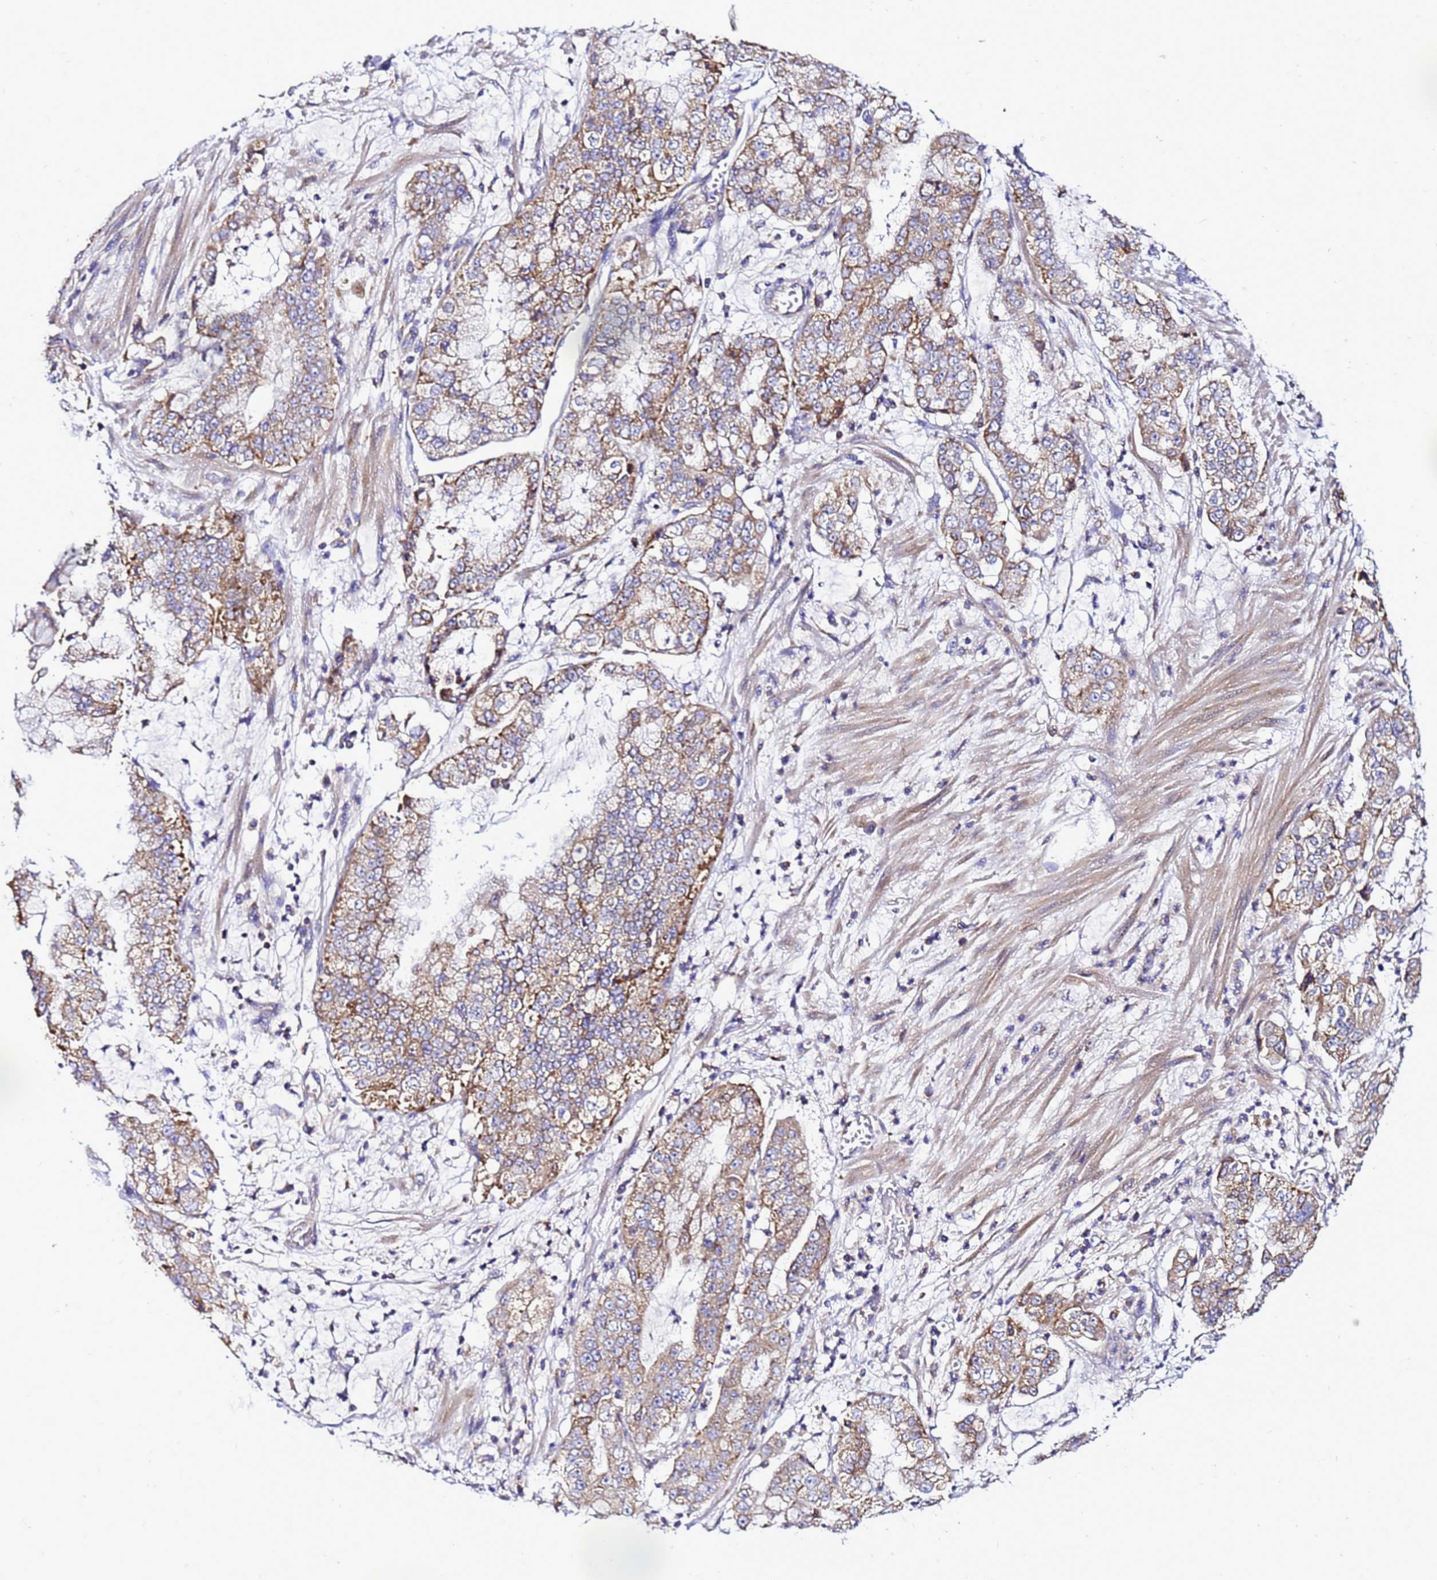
{"staining": {"intensity": "moderate", "quantity": "25%-75%", "location": "cytoplasmic/membranous"}, "tissue": "stomach cancer", "cell_type": "Tumor cells", "image_type": "cancer", "snomed": [{"axis": "morphology", "description": "Adenocarcinoma, NOS"}, {"axis": "topography", "description": "Stomach"}], "caption": "Human stomach cancer (adenocarcinoma) stained with a brown dye displays moderate cytoplasmic/membranous positive staining in about 25%-75% of tumor cells.", "gene": "HIGD2A", "patient": {"sex": "male", "age": 76}}